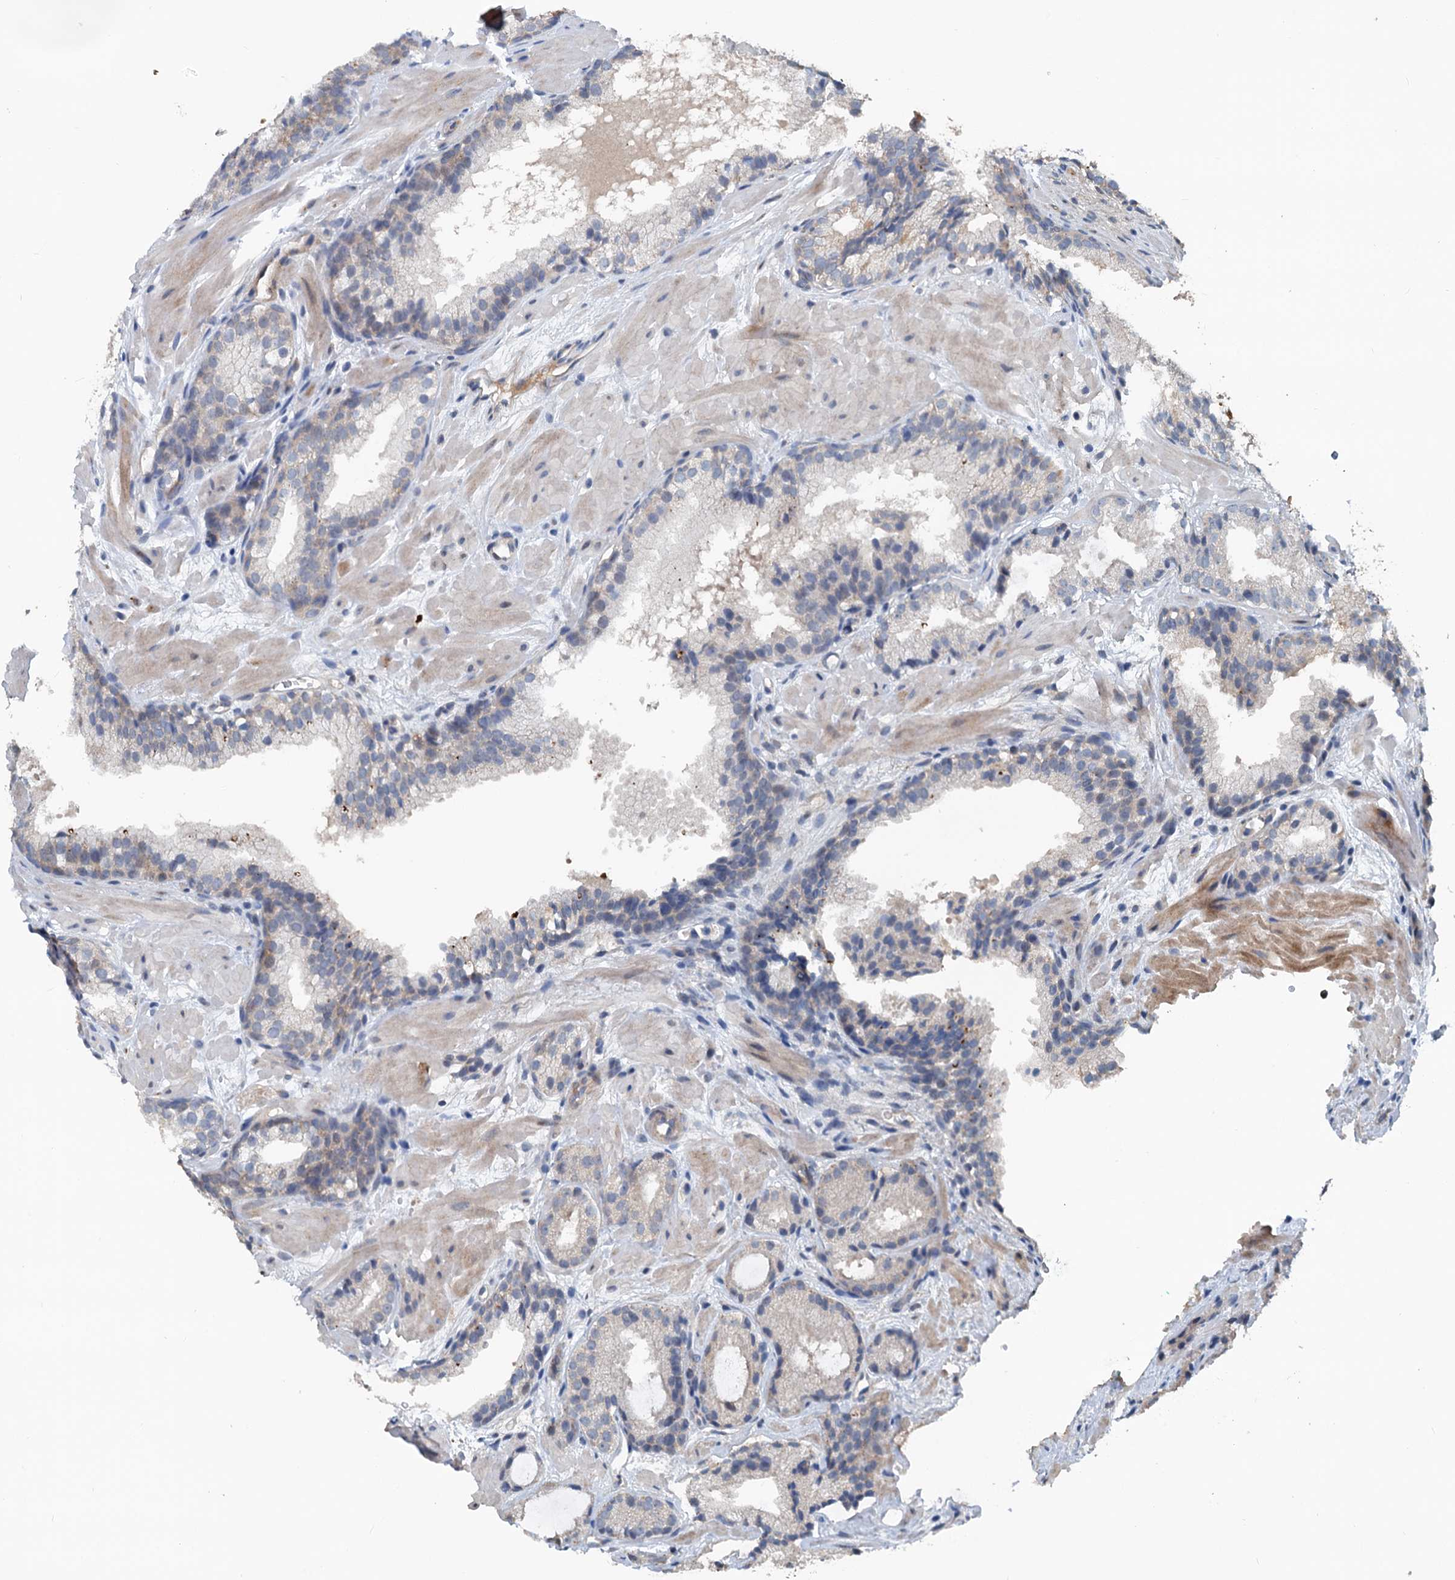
{"staining": {"intensity": "weak", "quantity": "<25%", "location": "cytoplasmic/membranous"}, "tissue": "prostate cancer", "cell_type": "Tumor cells", "image_type": "cancer", "snomed": [{"axis": "morphology", "description": "Adenocarcinoma, High grade"}, {"axis": "topography", "description": "Prostate"}], "caption": "Tumor cells are negative for brown protein staining in prostate cancer. (IHC, brightfield microscopy, high magnification).", "gene": "TEDC1", "patient": {"sex": "male", "age": 60}}